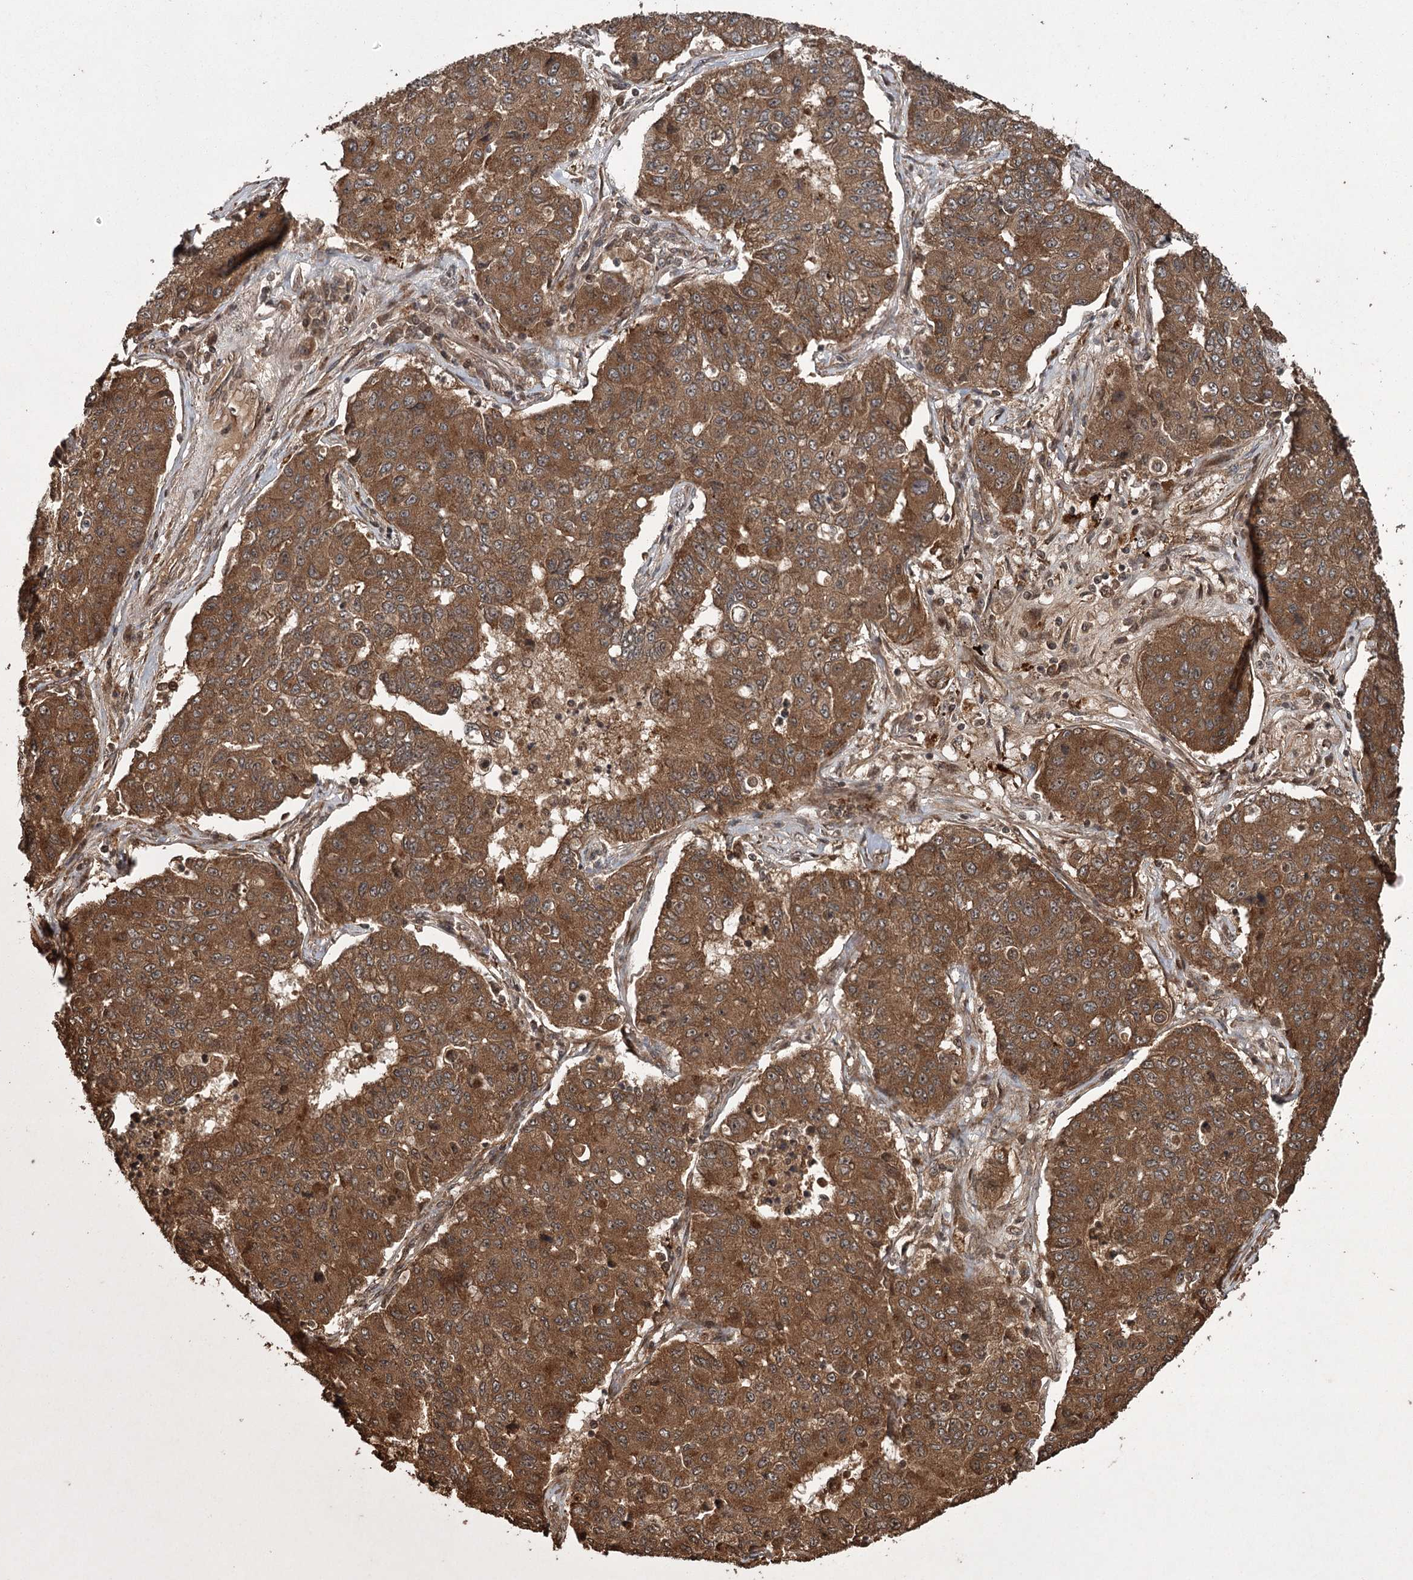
{"staining": {"intensity": "strong", "quantity": ">75%", "location": "cytoplasmic/membranous"}, "tissue": "lung cancer", "cell_type": "Tumor cells", "image_type": "cancer", "snomed": [{"axis": "morphology", "description": "Squamous cell carcinoma, NOS"}, {"axis": "topography", "description": "Lung"}], "caption": "Immunohistochemical staining of lung cancer demonstrates high levels of strong cytoplasmic/membranous staining in about >75% of tumor cells. (IHC, brightfield microscopy, high magnification).", "gene": "RPAP3", "patient": {"sex": "male", "age": 74}}